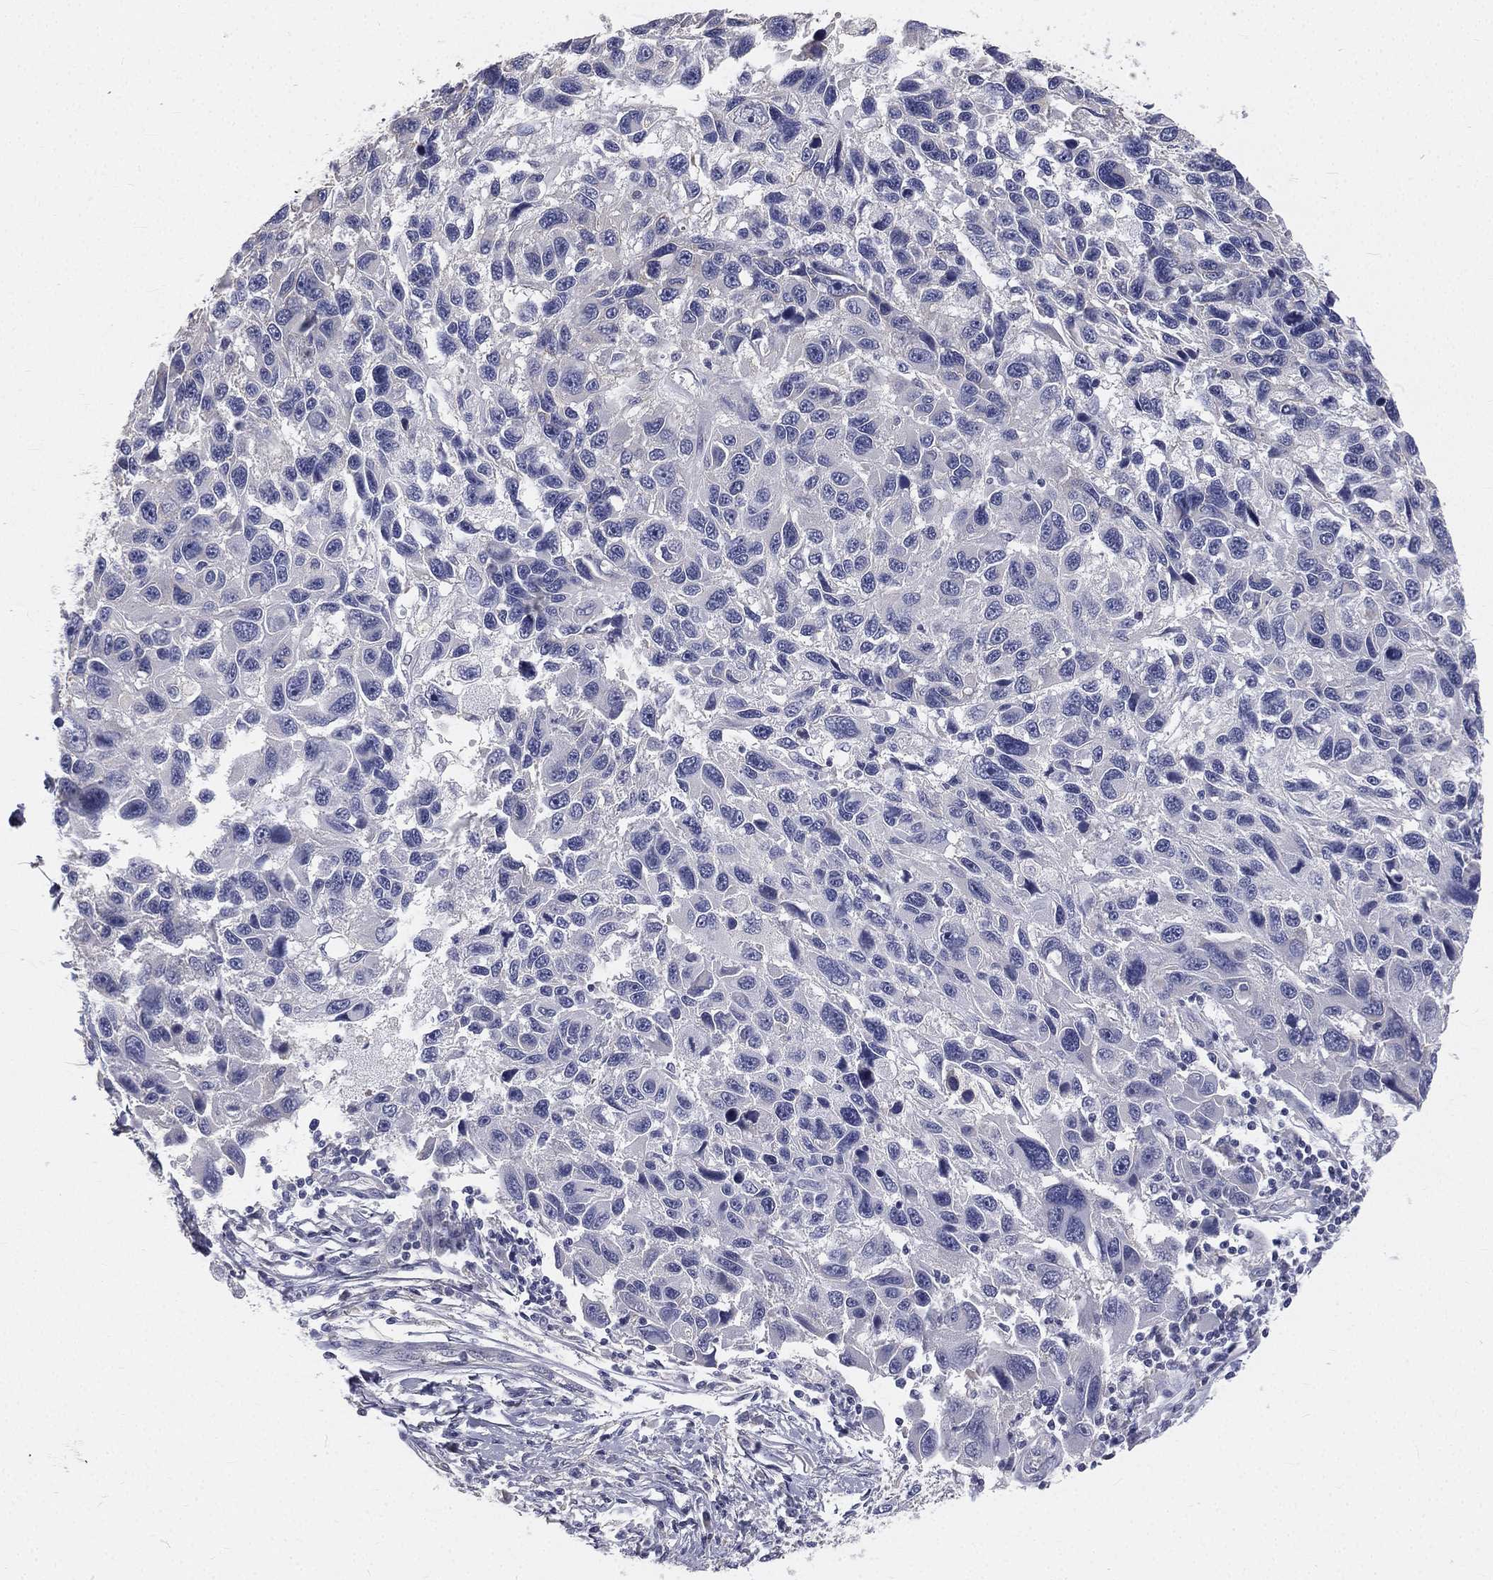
{"staining": {"intensity": "negative", "quantity": "none", "location": "none"}, "tissue": "melanoma", "cell_type": "Tumor cells", "image_type": "cancer", "snomed": [{"axis": "morphology", "description": "Malignant melanoma, NOS"}, {"axis": "topography", "description": "Skin"}], "caption": "Tumor cells show no significant positivity in melanoma.", "gene": "MUC13", "patient": {"sex": "male", "age": 53}}